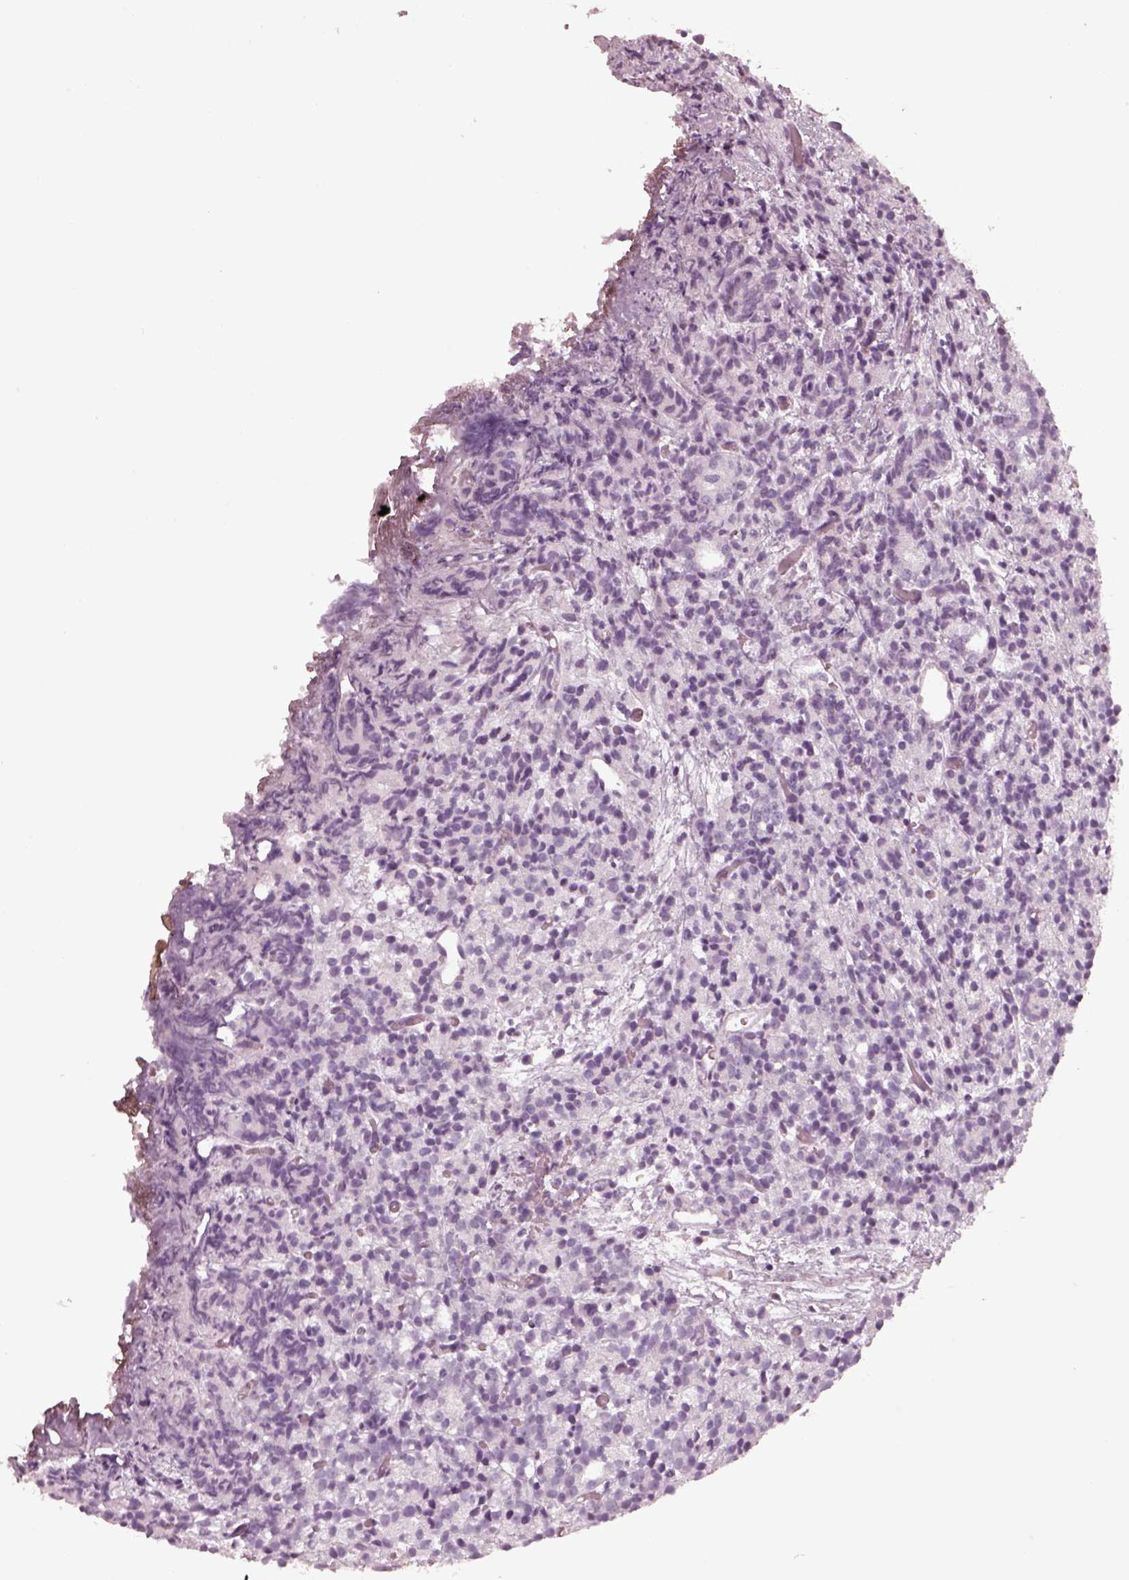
{"staining": {"intensity": "negative", "quantity": "none", "location": "none"}, "tissue": "prostate cancer", "cell_type": "Tumor cells", "image_type": "cancer", "snomed": [{"axis": "morphology", "description": "Adenocarcinoma, High grade"}, {"axis": "topography", "description": "Prostate"}], "caption": "Immunohistochemical staining of human high-grade adenocarcinoma (prostate) displays no significant staining in tumor cells.", "gene": "EGR4", "patient": {"sex": "male", "age": 53}}